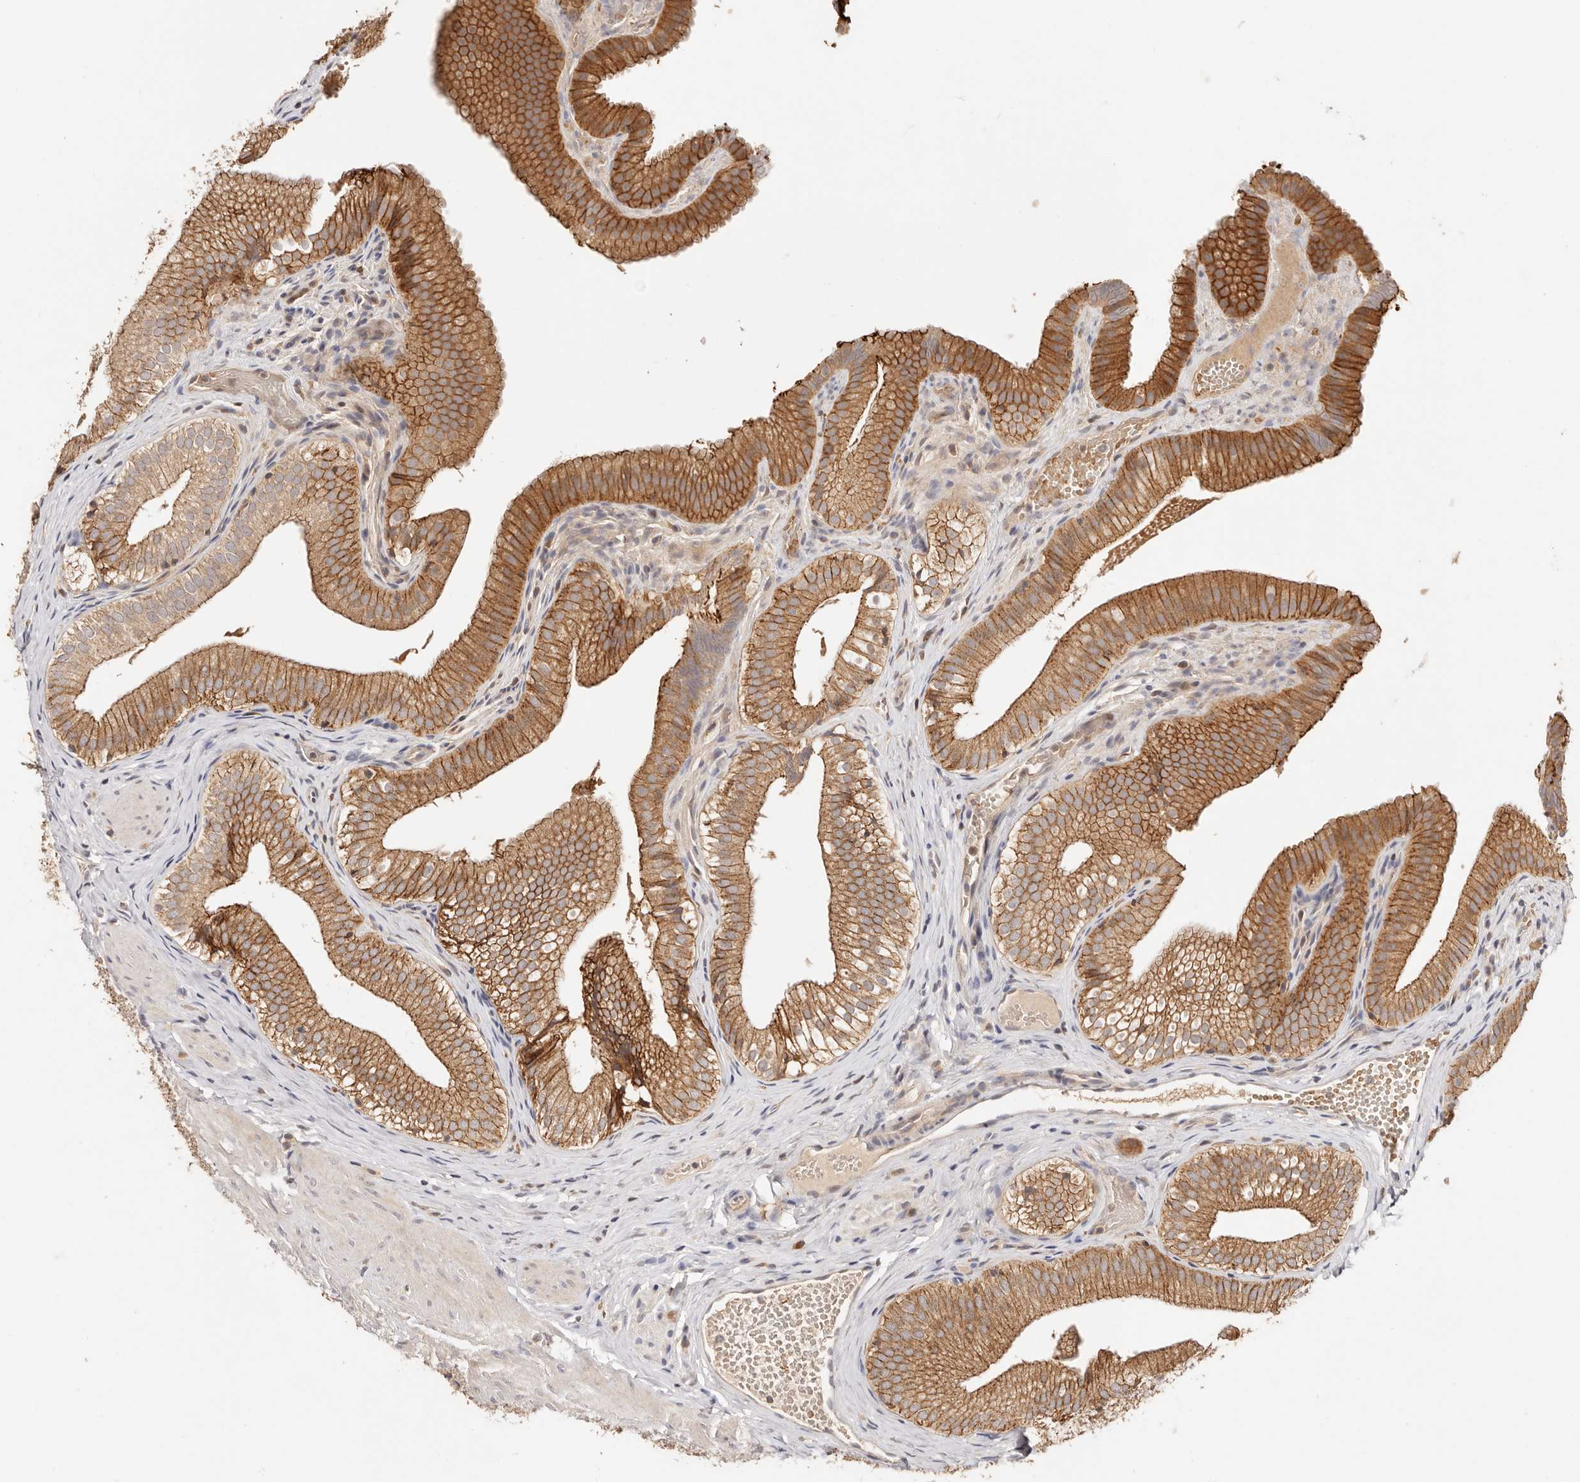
{"staining": {"intensity": "strong", "quantity": ">75%", "location": "cytoplasmic/membranous"}, "tissue": "gallbladder", "cell_type": "Glandular cells", "image_type": "normal", "snomed": [{"axis": "morphology", "description": "Normal tissue, NOS"}, {"axis": "topography", "description": "Gallbladder"}], "caption": "High-magnification brightfield microscopy of unremarkable gallbladder stained with DAB (brown) and counterstained with hematoxylin (blue). glandular cells exhibit strong cytoplasmic/membranous expression is appreciated in about>75% of cells.", "gene": "CXADR", "patient": {"sex": "female", "age": 30}}